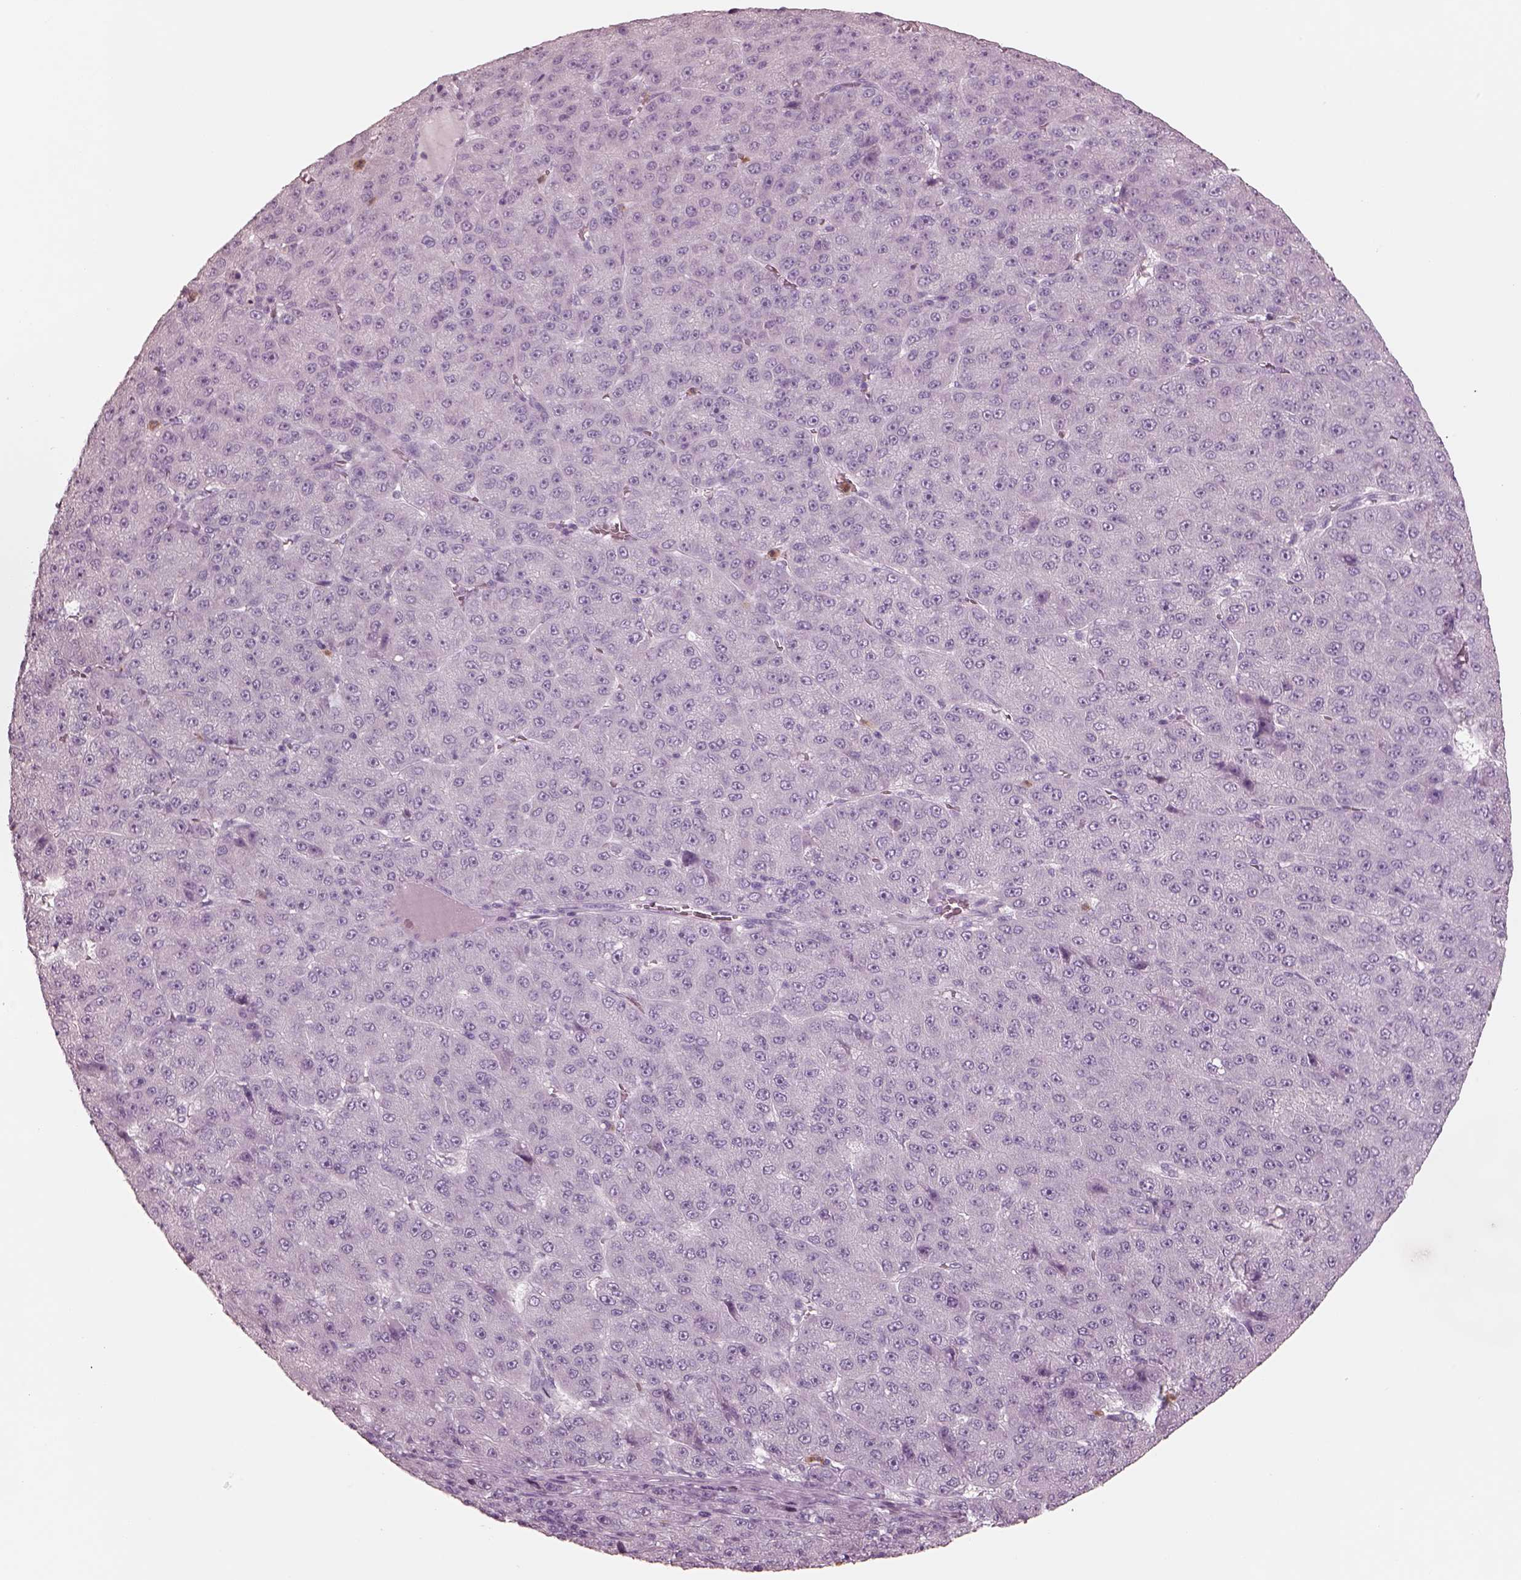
{"staining": {"intensity": "negative", "quantity": "none", "location": "none"}, "tissue": "liver cancer", "cell_type": "Tumor cells", "image_type": "cancer", "snomed": [{"axis": "morphology", "description": "Carcinoma, Hepatocellular, NOS"}, {"axis": "topography", "description": "Liver"}], "caption": "Liver cancer stained for a protein using immunohistochemistry shows no positivity tumor cells.", "gene": "ELANE", "patient": {"sex": "male", "age": 67}}